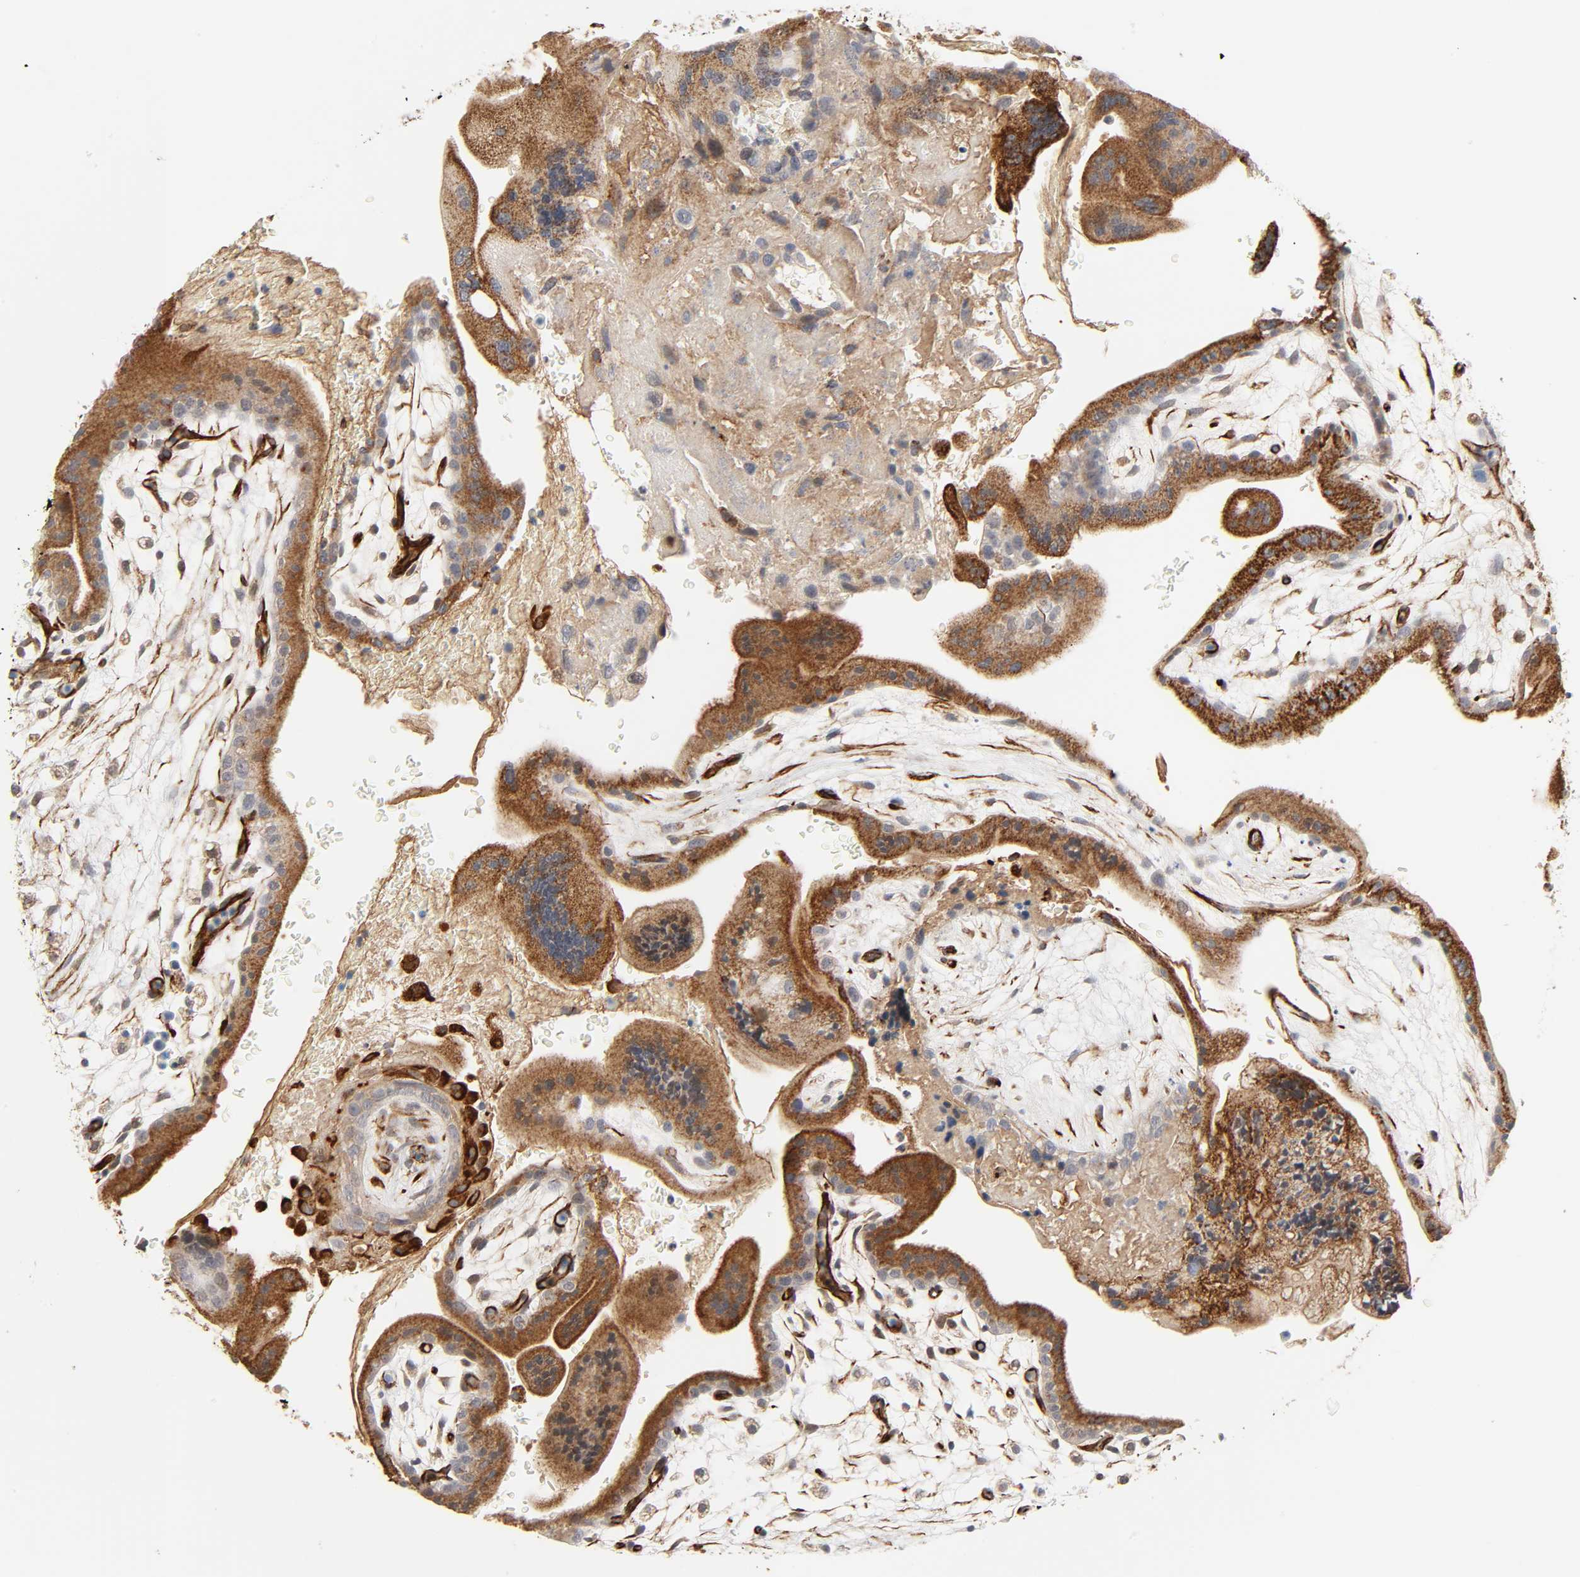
{"staining": {"intensity": "strong", "quantity": ">75%", "location": "cytoplasmic/membranous"}, "tissue": "placenta", "cell_type": "Decidual cells", "image_type": "normal", "snomed": [{"axis": "morphology", "description": "Normal tissue, NOS"}, {"axis": "topography", "description": "Placenta"}], "caption": "Immunohistochemistry of benign placenta shows high levels of strong cytoplasmic/membranous positivity in approximately >75% of decidual cells.", "gene": "REEP5", "patient": {"sex": "female", "age": 35}}